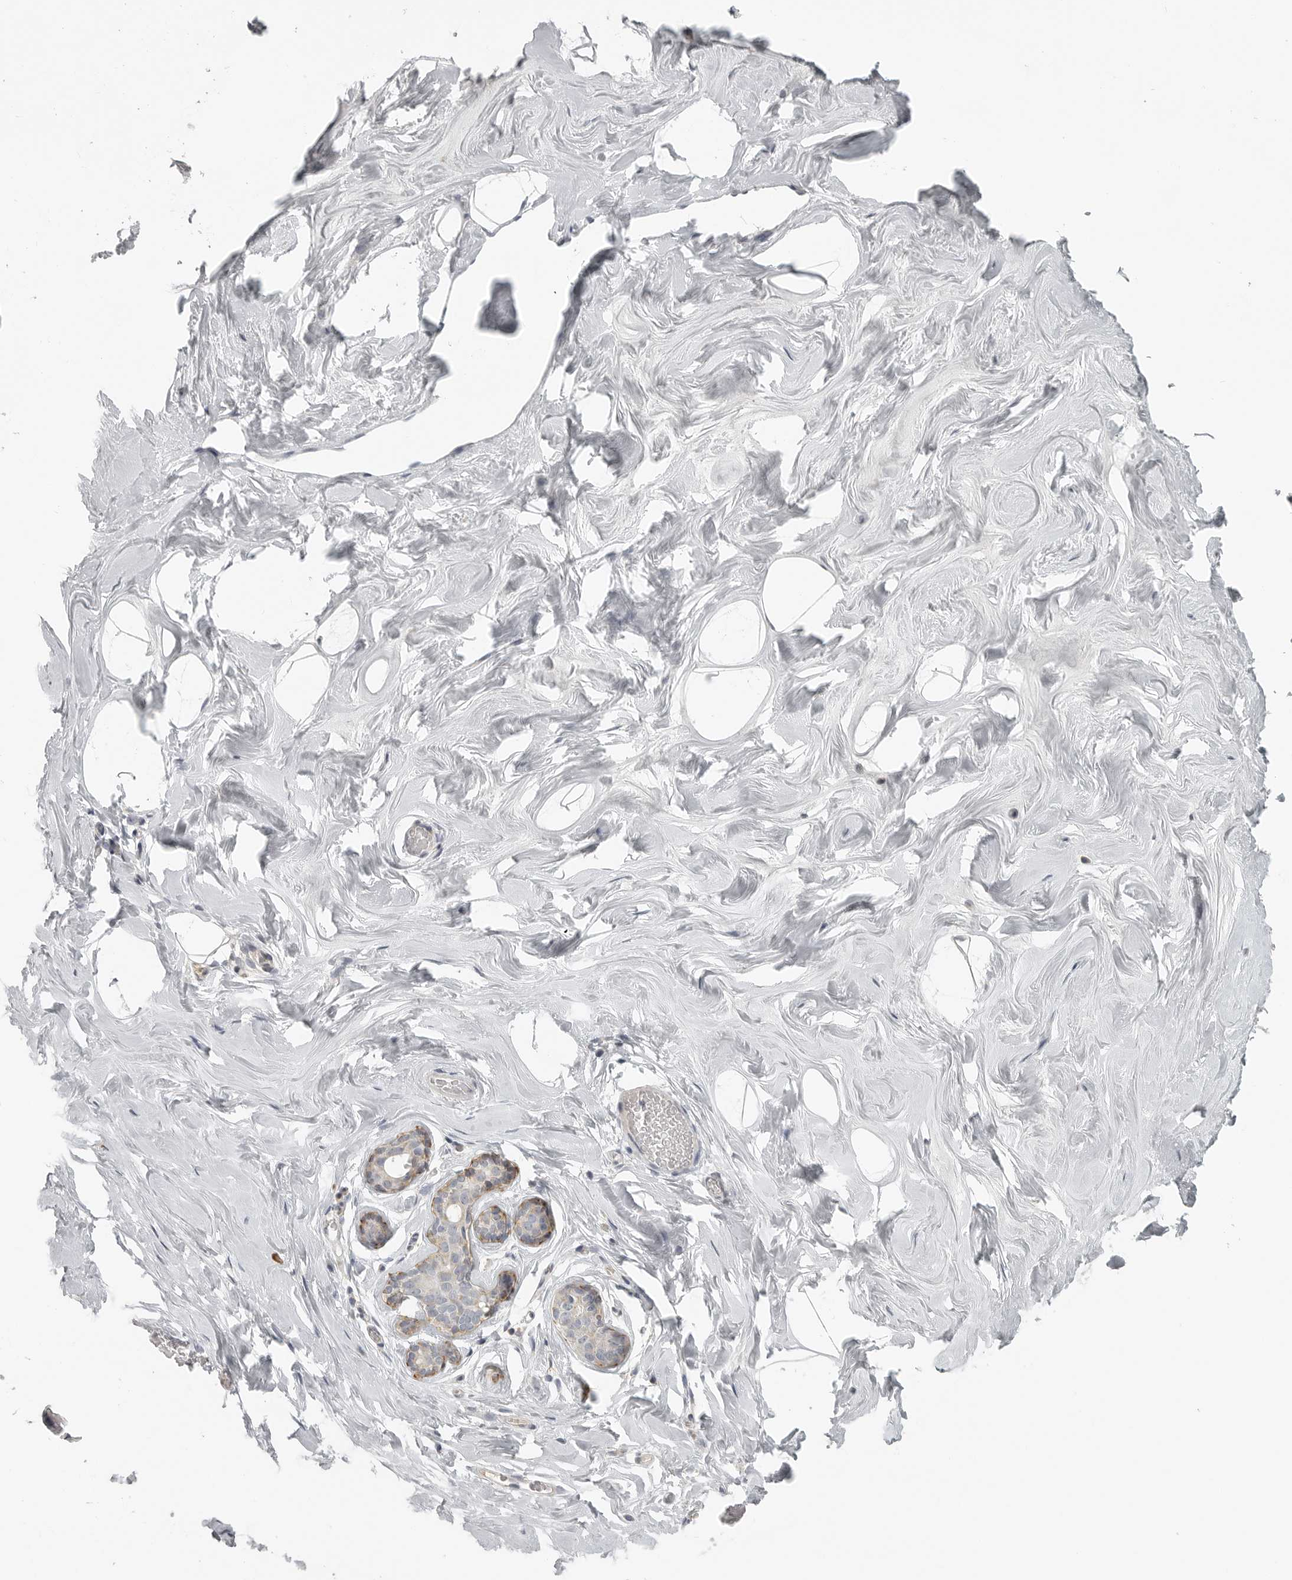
{"staining": {"intensity": "negative", "quantity": "none", "location": "none"}, "tissue": "adipose tissue", "cell_type": "Adipocytes", "image_type": "normal", "snomed": [{"axis": "morphology", "description": "Normal tissue, NOS"}, {"axis": "morphology", "description": "Fibrosis, NOS"}, {"axis": "topography", "description": "Breast"}, {"axis": "topography", "description": "Adipose tissue"}], "caption": "Immunohistochemical staining of benign adipose tissue shows no significant staining in adipocytes.", "gene": "RXFP3", "patient": {"sex": "female", "age": 39}}